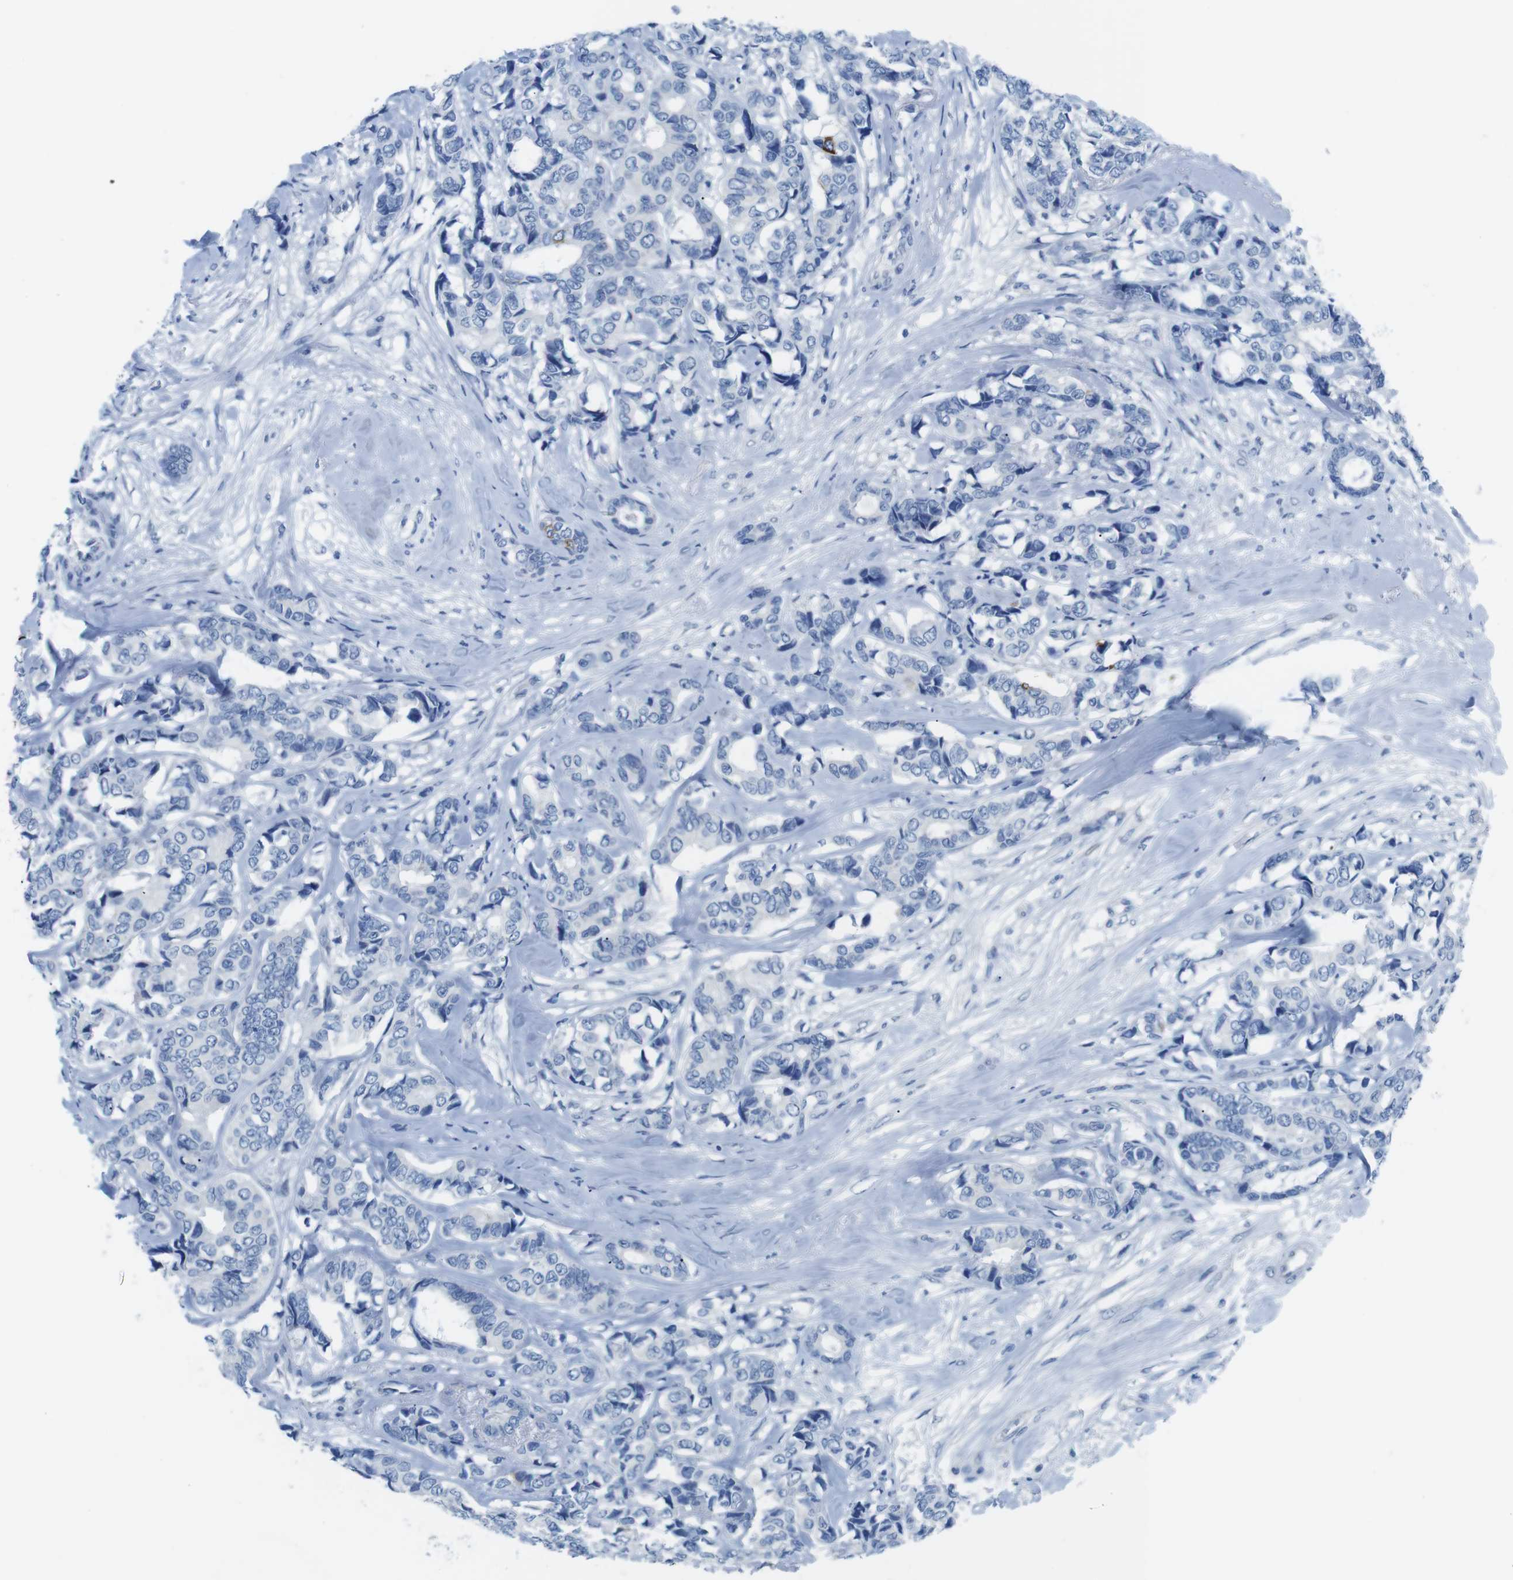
{"staining": {"intensity": "negative", "quantity": "none", "location": "none"}, "tissue": "breast cancer", "cell_type": "Tumor cells", "image_type": "cancer", "snomed": [{"axis": "morphology", "description": "Duct carcinoma"}, {"axis": "topography", "description": "Breast"}], "caption": "A histopathology image of human infiltrating ductal carcinoma (breast) is negative for staining in tumor cells. Brightfield microscopy of IHC stained with DAB (brown) and hematoxylin (blue), captured at high magnification.", "gene": "MUC2", "patient": {"sex": "female", "age": 87}}